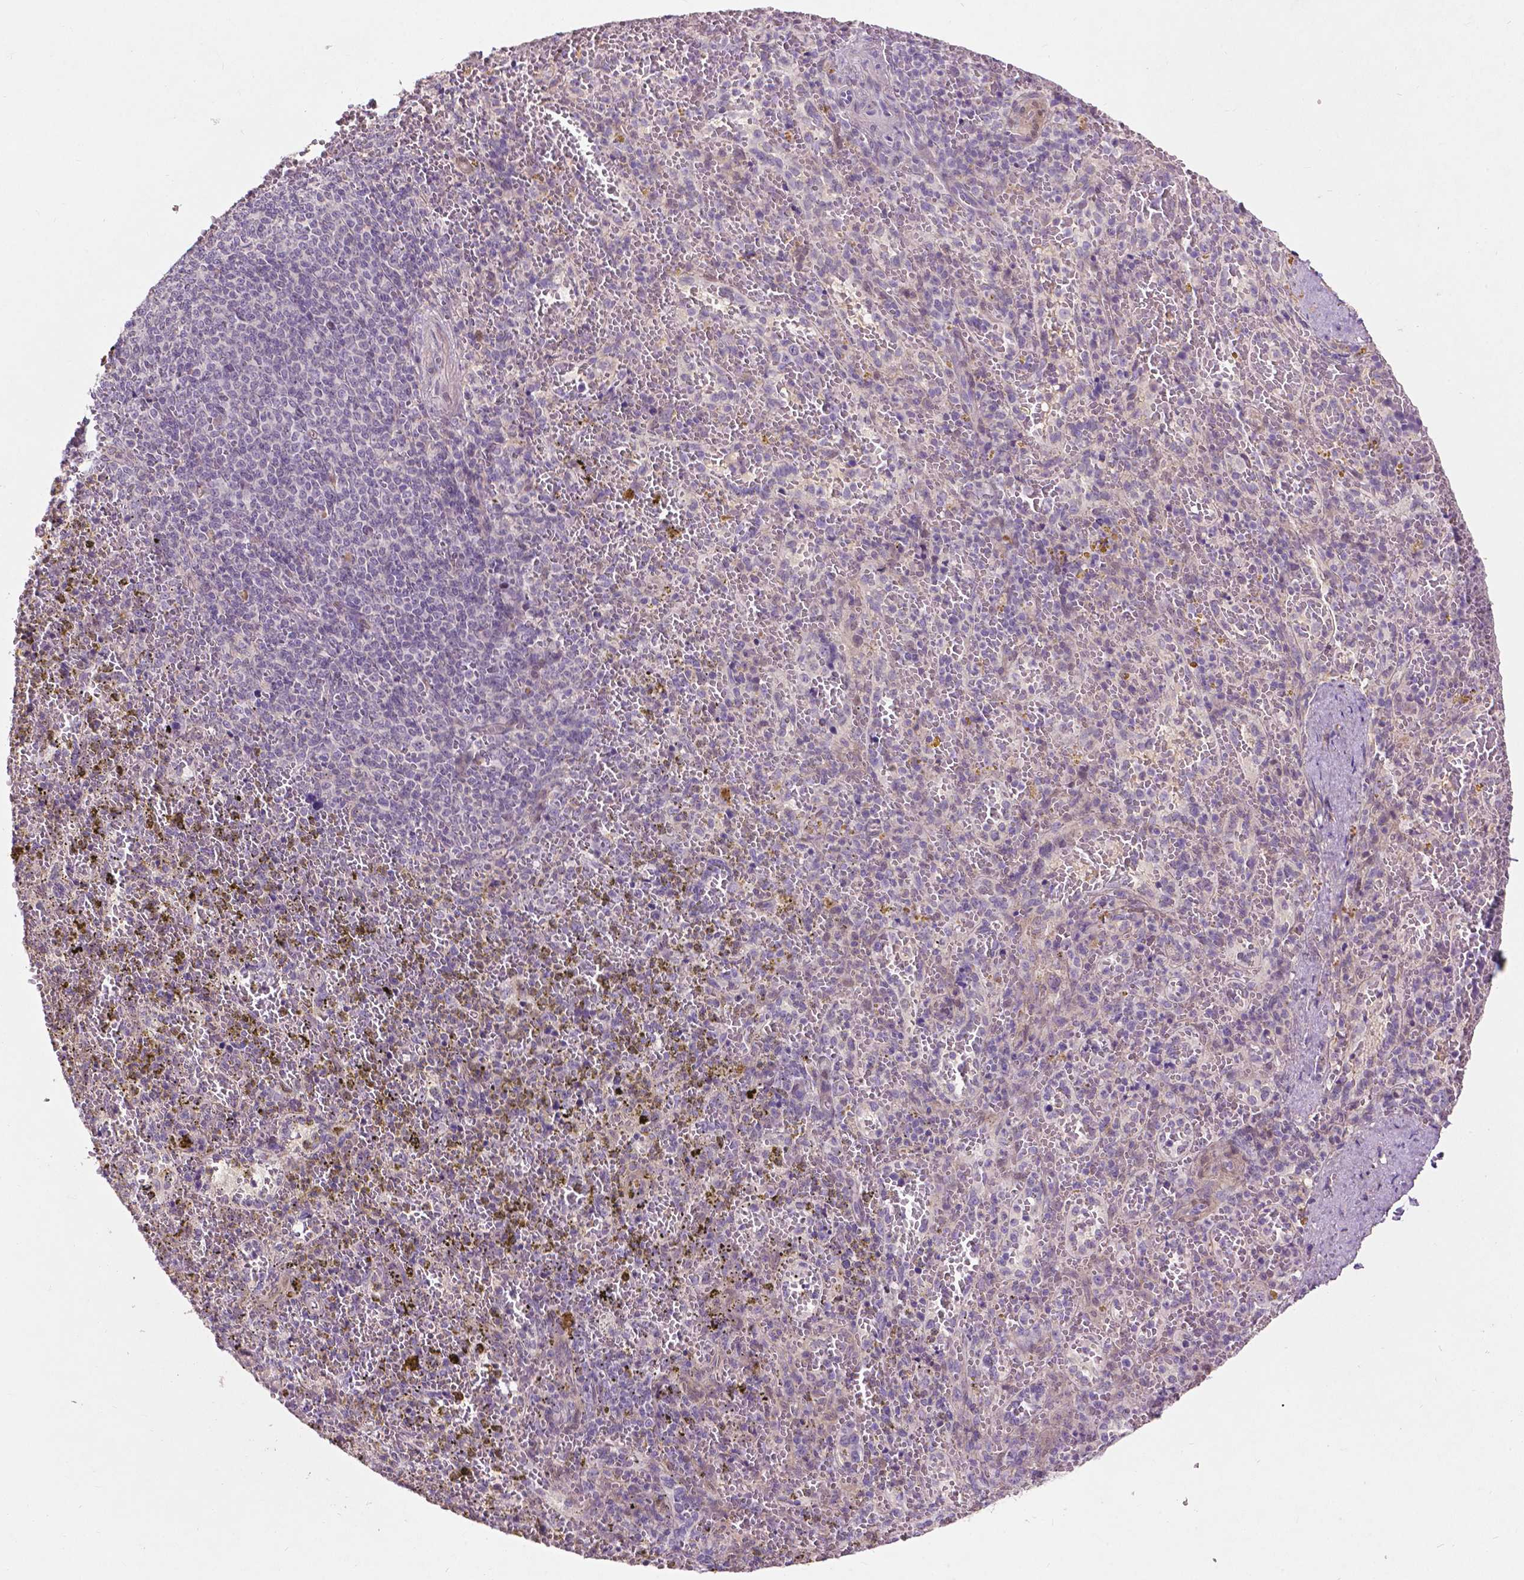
{"staining": {"intensity": "negative", "quantity": "none", "location": "none"}, "tissue": "spleen", "cell_type": "Cells in red pulp", "image_type": "normal", "snomed": [{"axis": "morphology", "description": "Normal tissue, NOS"}, {"axis": "topography", "description": "Spleen"}], "caption": "Cells in red pulp show no significant positivity in normal spleen. Nuclei are stained in blue.", "gene": "GPR37", "patient": {"sex": "female", "age": 50}}